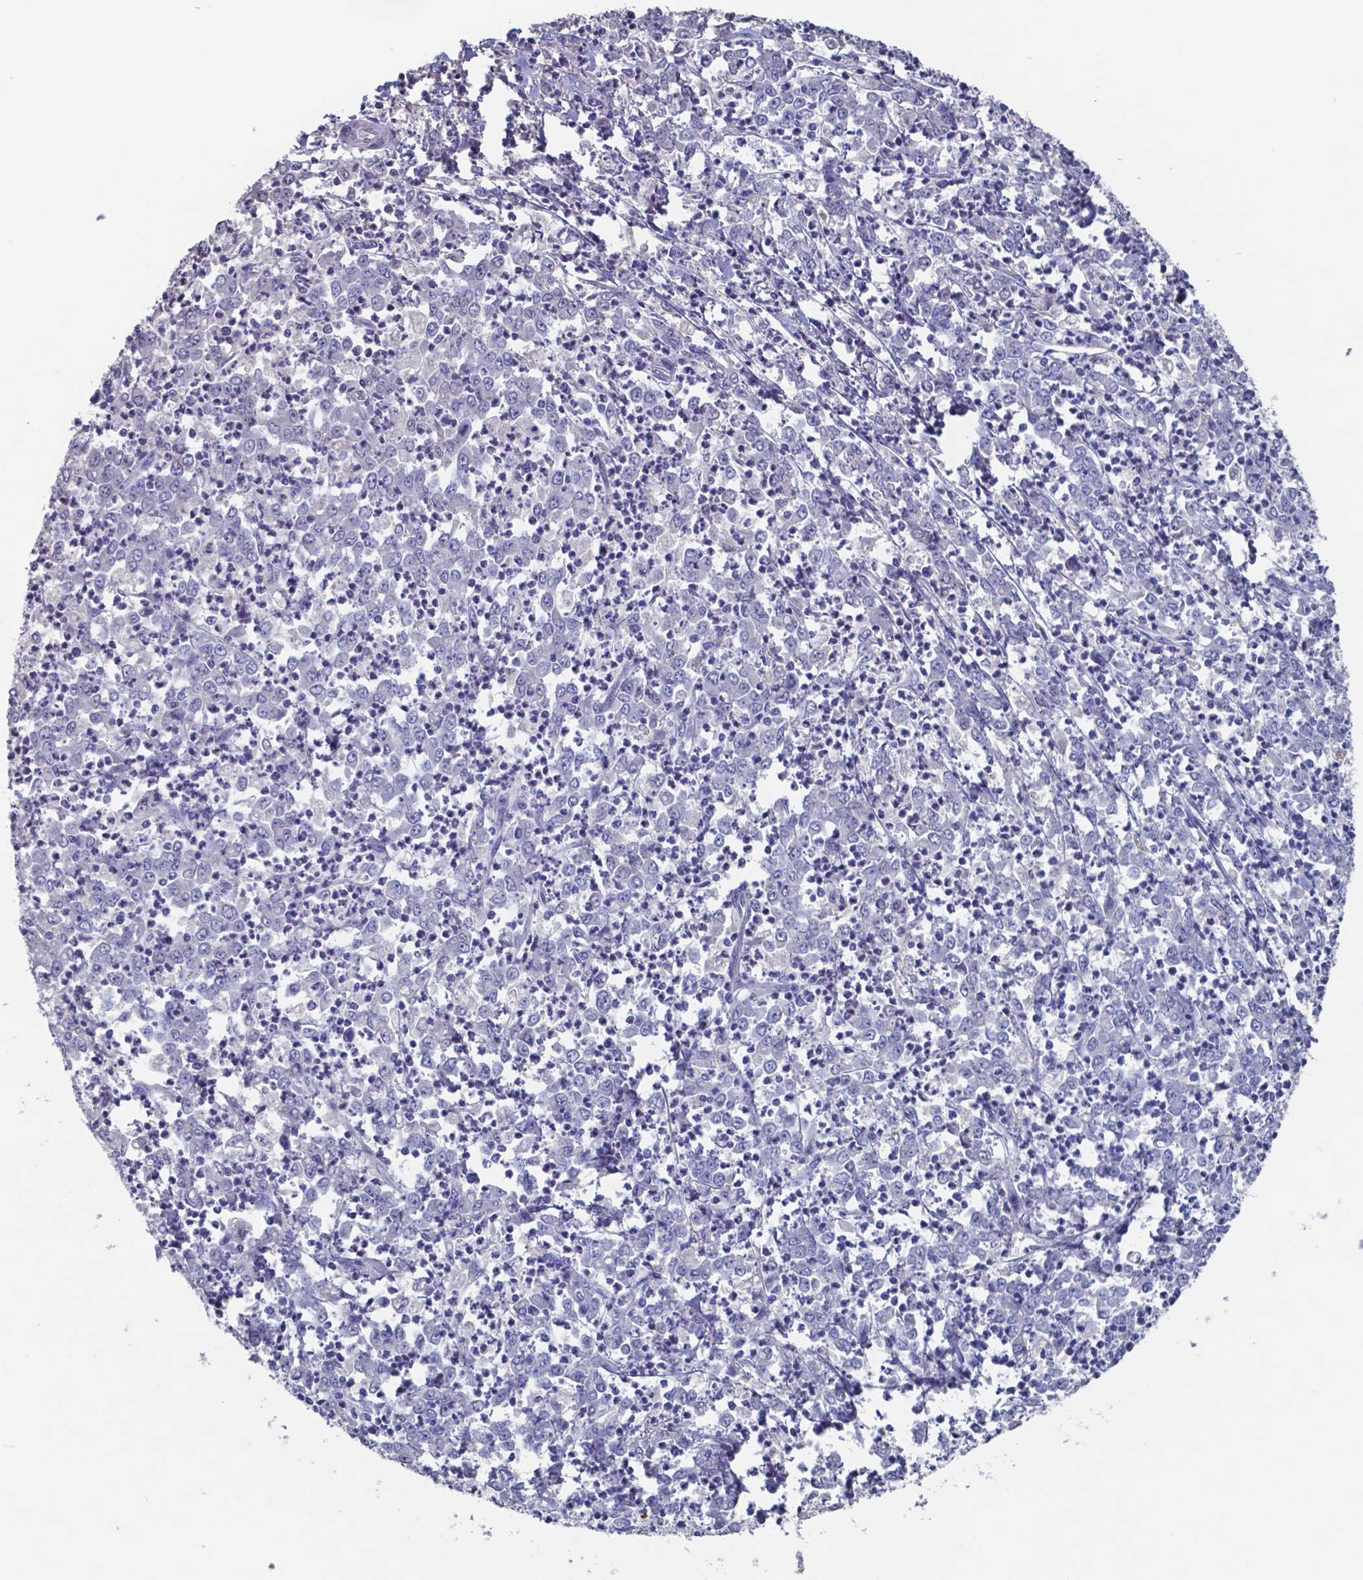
{"staining": {"intensity": "negative", "quantity": "none", "location": "none"}, "tissue": "stomach cancer", "cell_type": "Tumor cells", "image_type": "cancer", "snomed": [{"axis": "morphology", "description": "Adenocarcinoma, NOS"}, {"axis": "topography", "description": "Stomach, lower"}], "caption": "Tumor cells show no significant protein positivity in adenocarcinoma (stomach). Nuclei are stained in blue.", "gene": "TTR", "patient": {"sex": "female", "age": 71}}